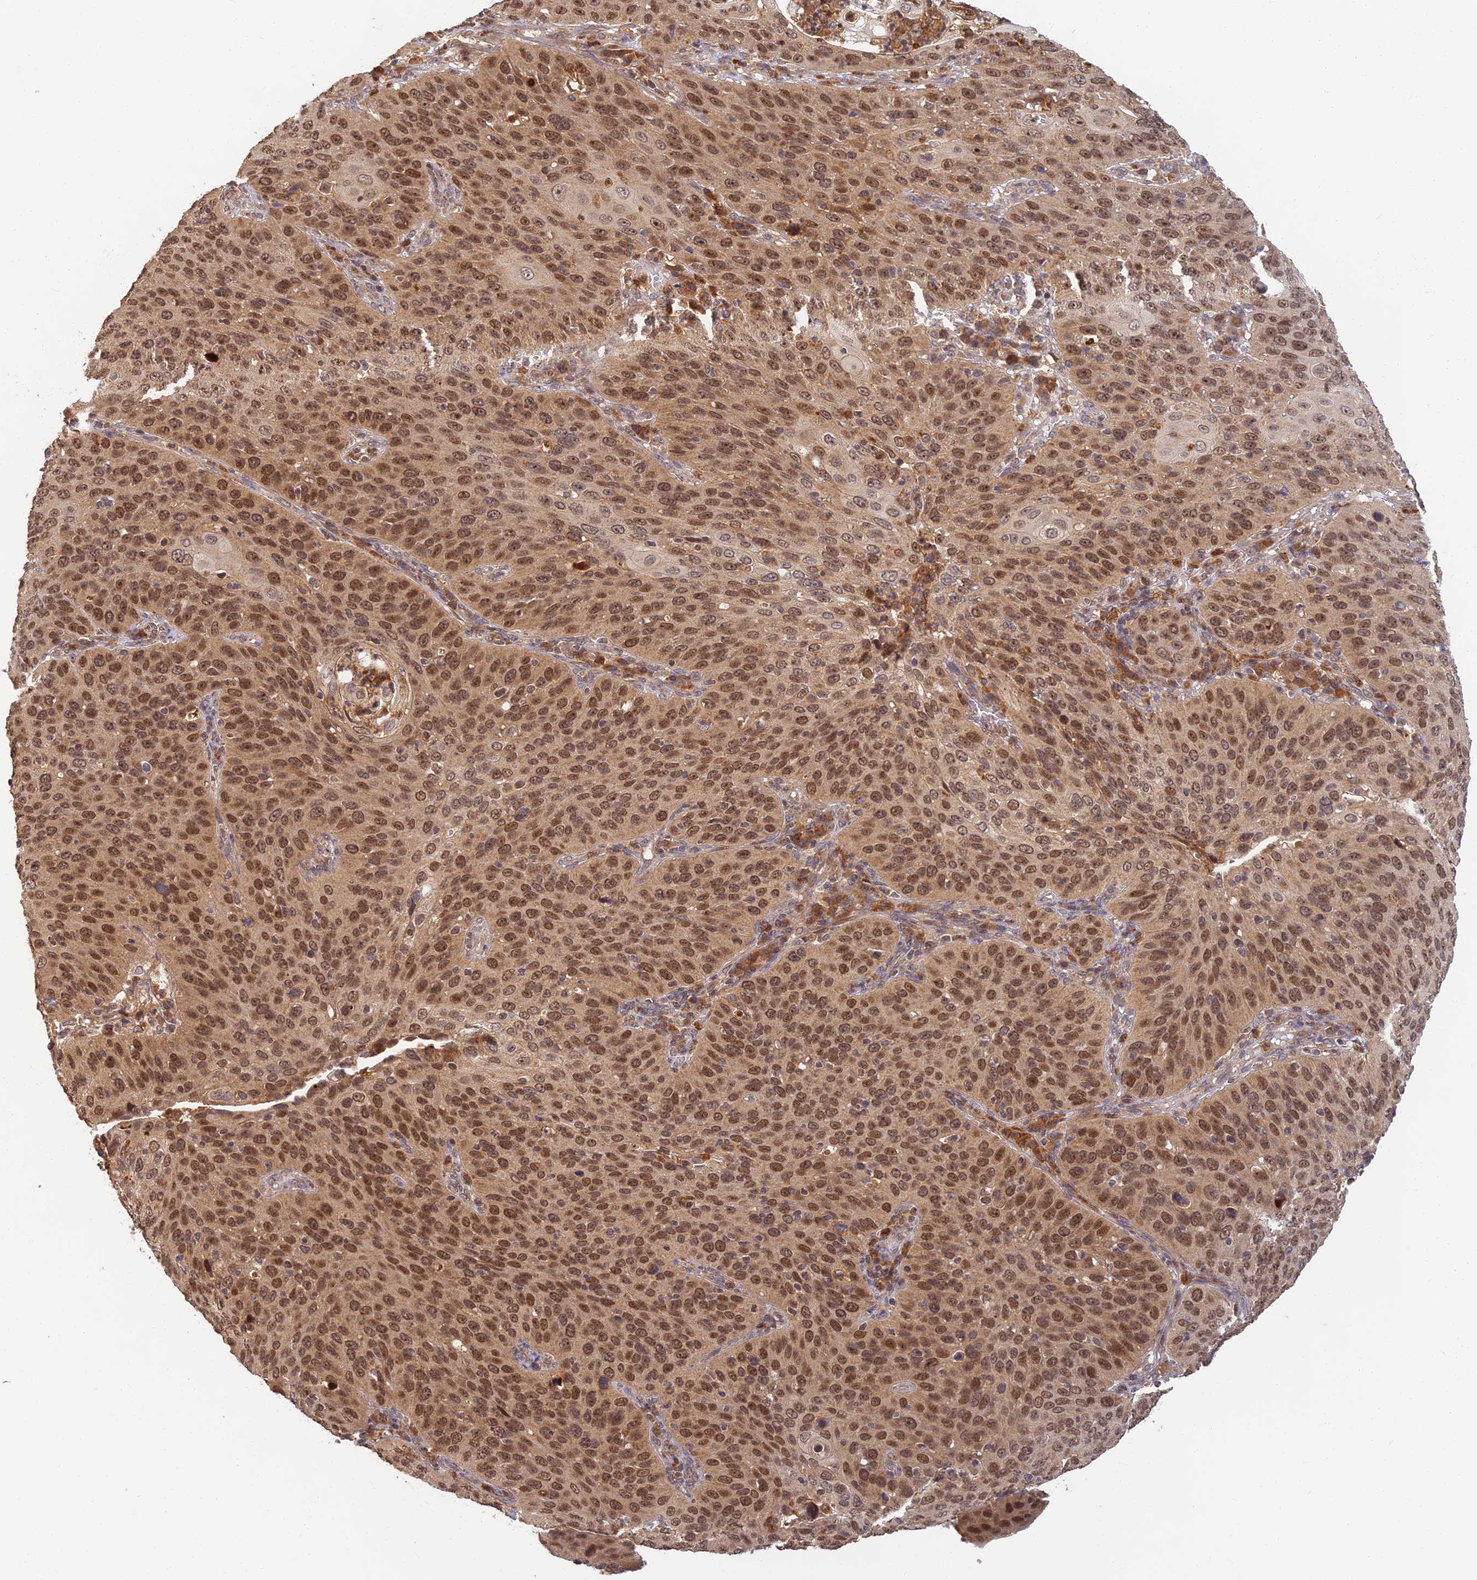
{"staining": {"intensity": "moderate", "quantity": ">75%", "location": "cytoplasmic/membranous,nuclear"}, "tissue": "cervical cancer", "cell_type": "Tumor cells", "image_type": "cancer", "snomed": [{"axis": "morphology", "description": "Squamous cell carcinoma, NOS"}, {"axis": "topography", "description": "Cervix"}], "caption": "Immunohistochemical staining of human squamous cell carcinoma (cervical) shows medium levels of moderate cytoplasmic/membranous and nuclear staining in about >75% of tumor cells. (brown staining indicates protein expression, while blue staining denotes nuclei).", "gene": "RGL3", "patient": {"sex": "female", "age": 36}}